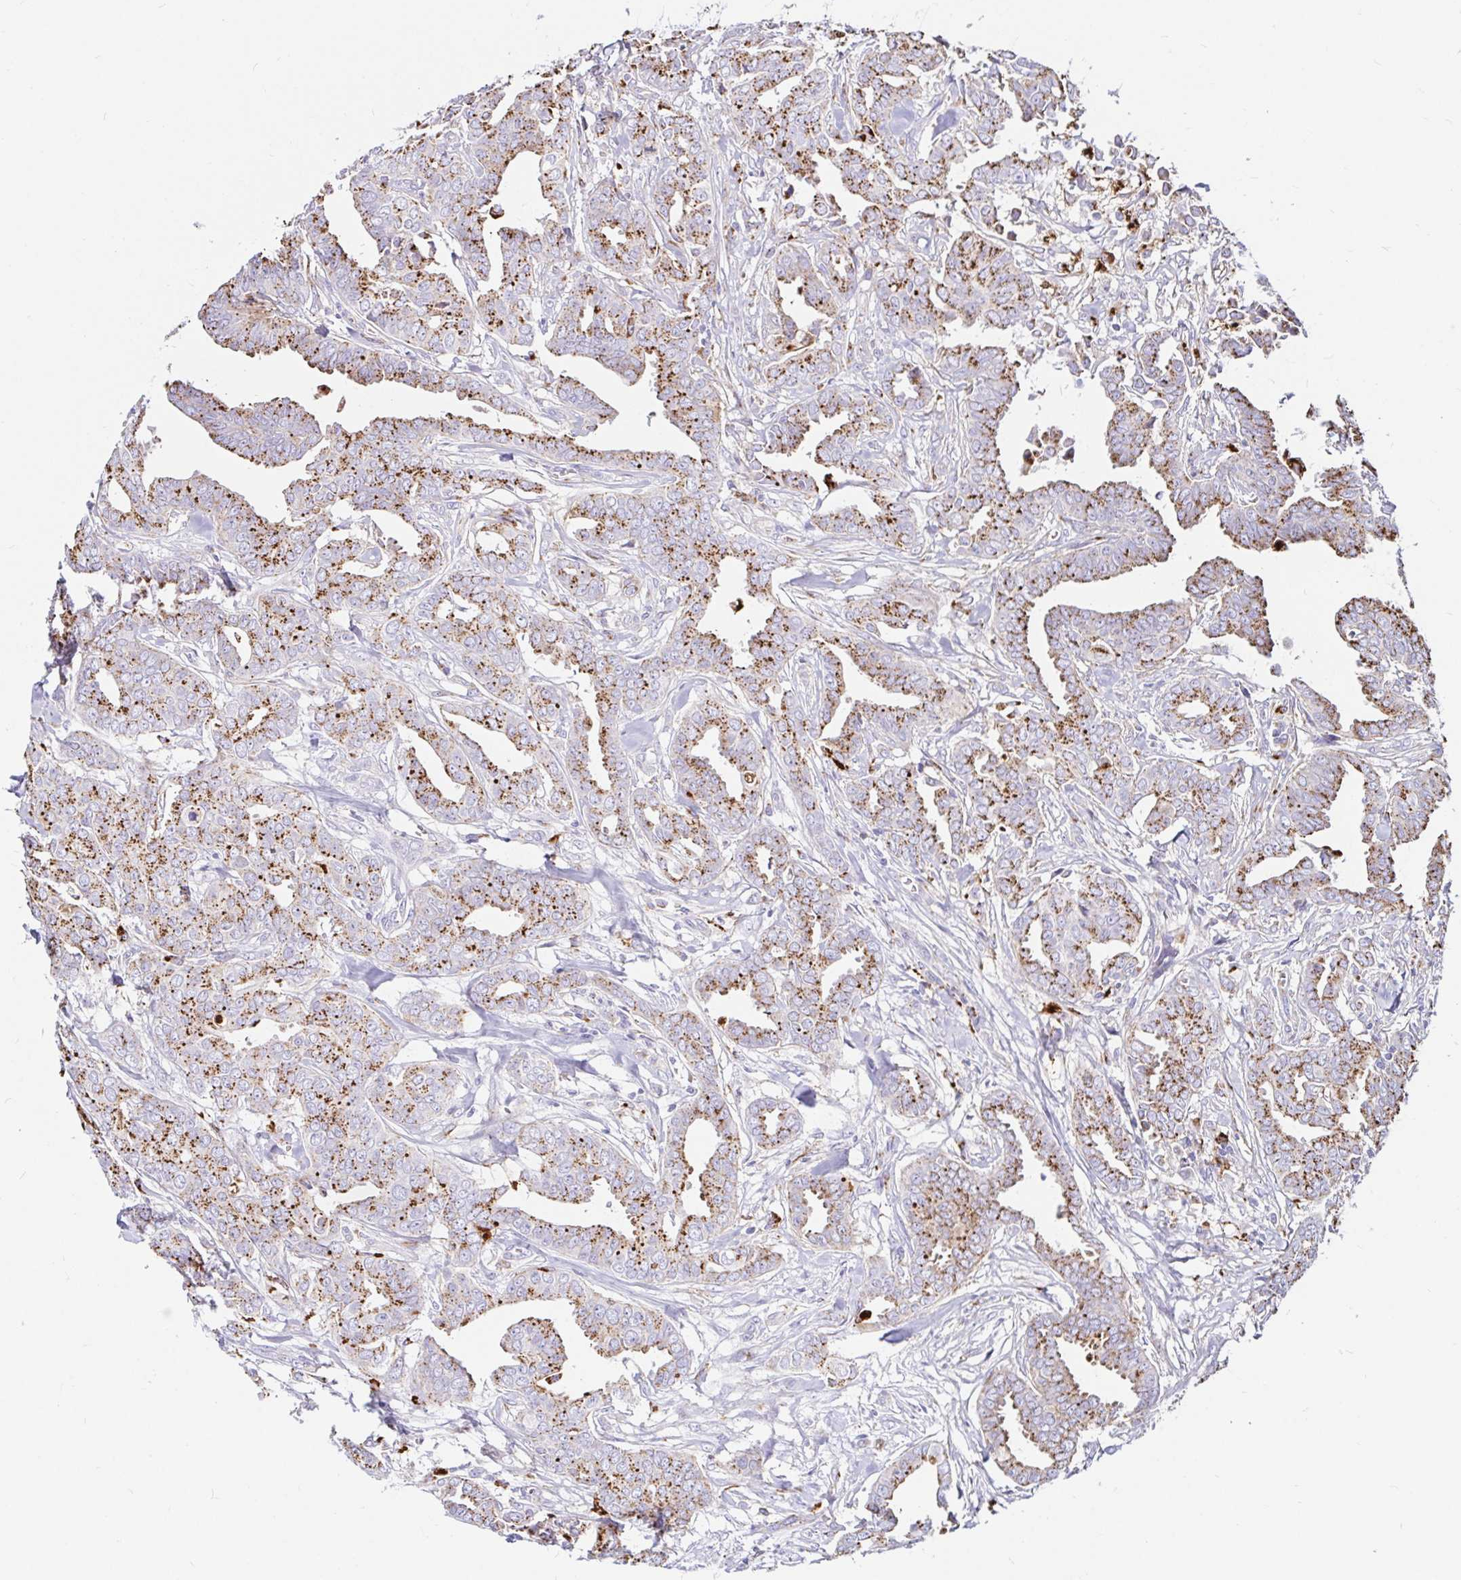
{"staining": {"intensity": "moderate", "quantity": ">75%", "location": "cytoplasmic/membranous"}, "tissue": "breast cancer", "cell_type": "Tumor cells", "image_type": "cancer", "snomed": [{"axis": "morphology", "description": "Duct carcinoma"}, {"axis": "topography", "description": "Breast"}], "caption": "IHC histopathology image of human breast cancer (intraductal carcinoma) stained for a protein (brown), which exhibits medium levels of moderate cytoplasmic/membranous positivity in approximately >75% of tumor cells.", "gene": "FUCA1", "patient": {"sex": "female", "age": 45}}